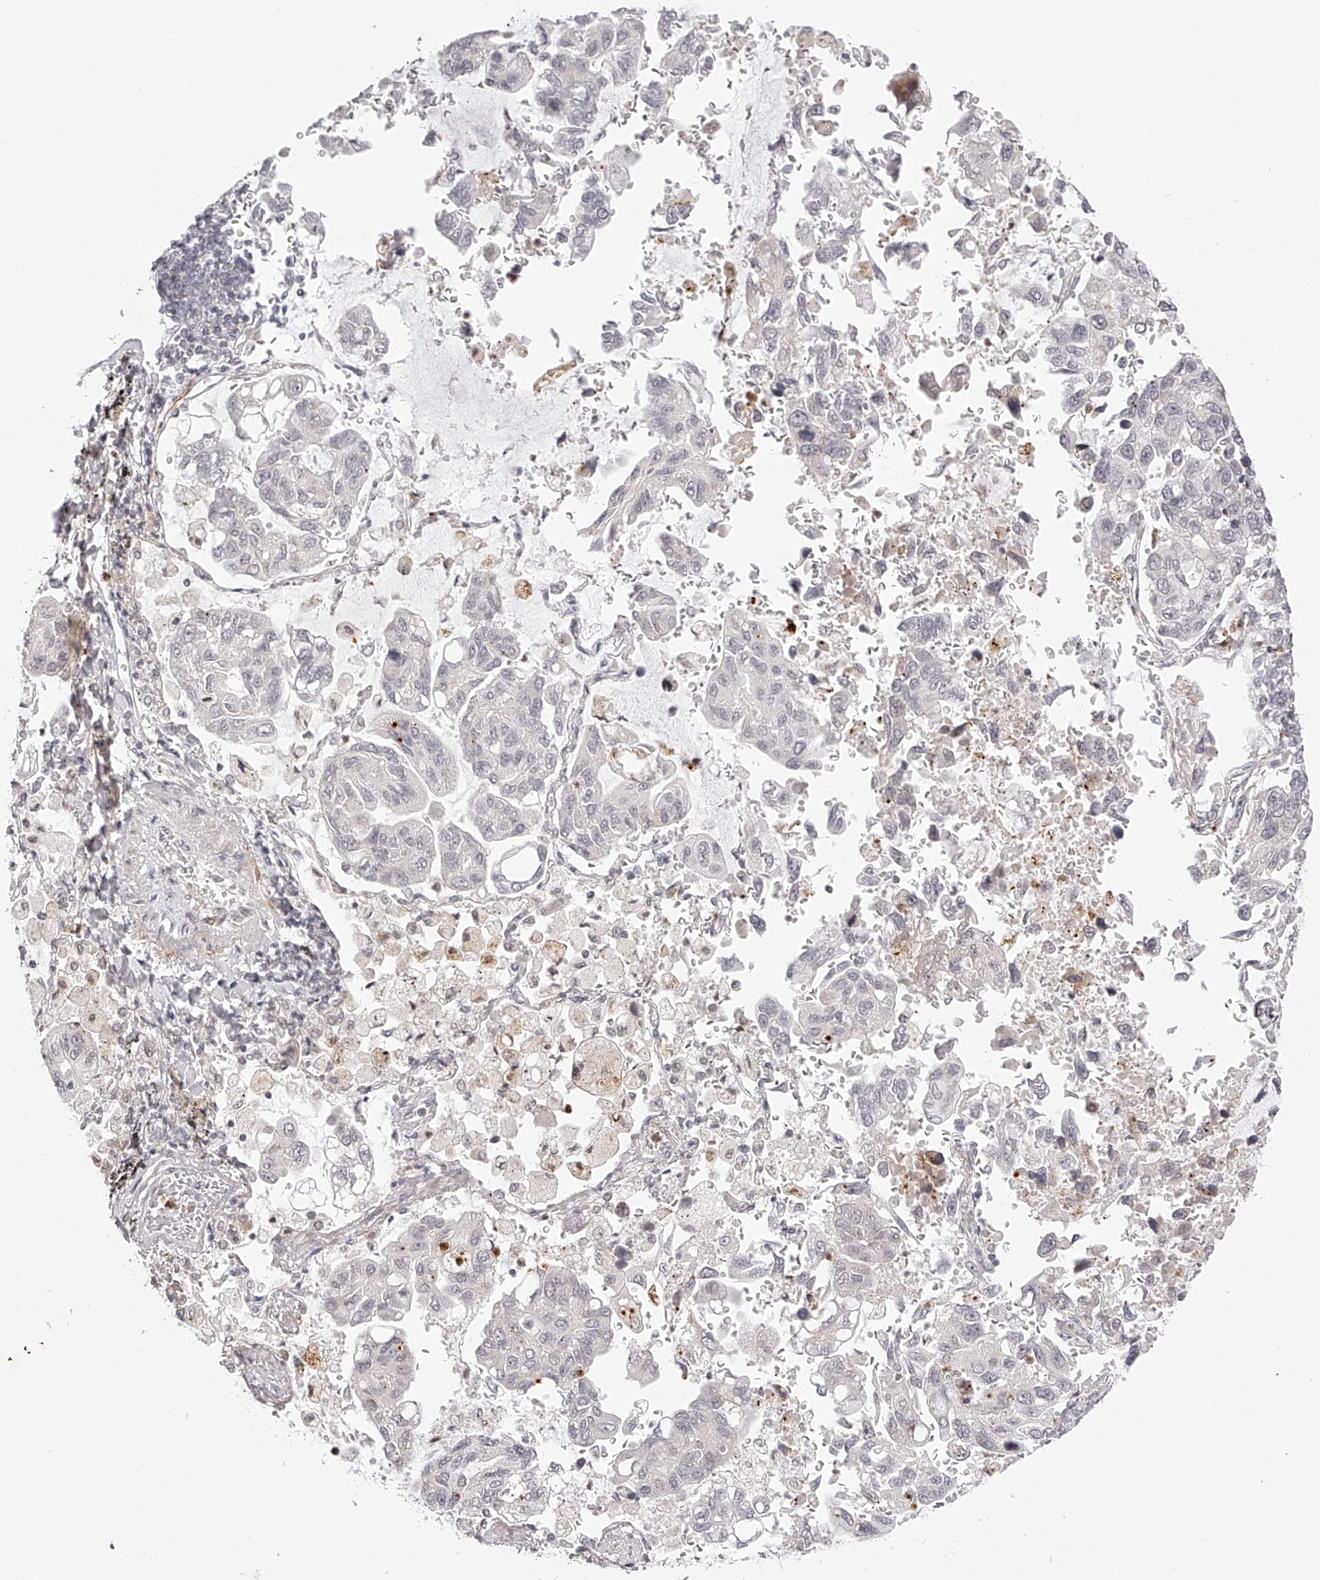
{"staining": {"intensity": "negative", "quantity": "none", "location": "none"}, "tissue": "lung cancer", "cell_type": "Tumor cells", "image_type": "cancer", "snomed": [{"axis": "morphology", "description": "Adenocarcinoma, NOS"}, {"axis": "topography", "description": "Lung"}], "caption": "Tumor cells show no significant protein positivity in lung cancer (adenocarcinoma).", "gene": "PLEKHG1", "patient": {"sex": "male", "age": 64}}